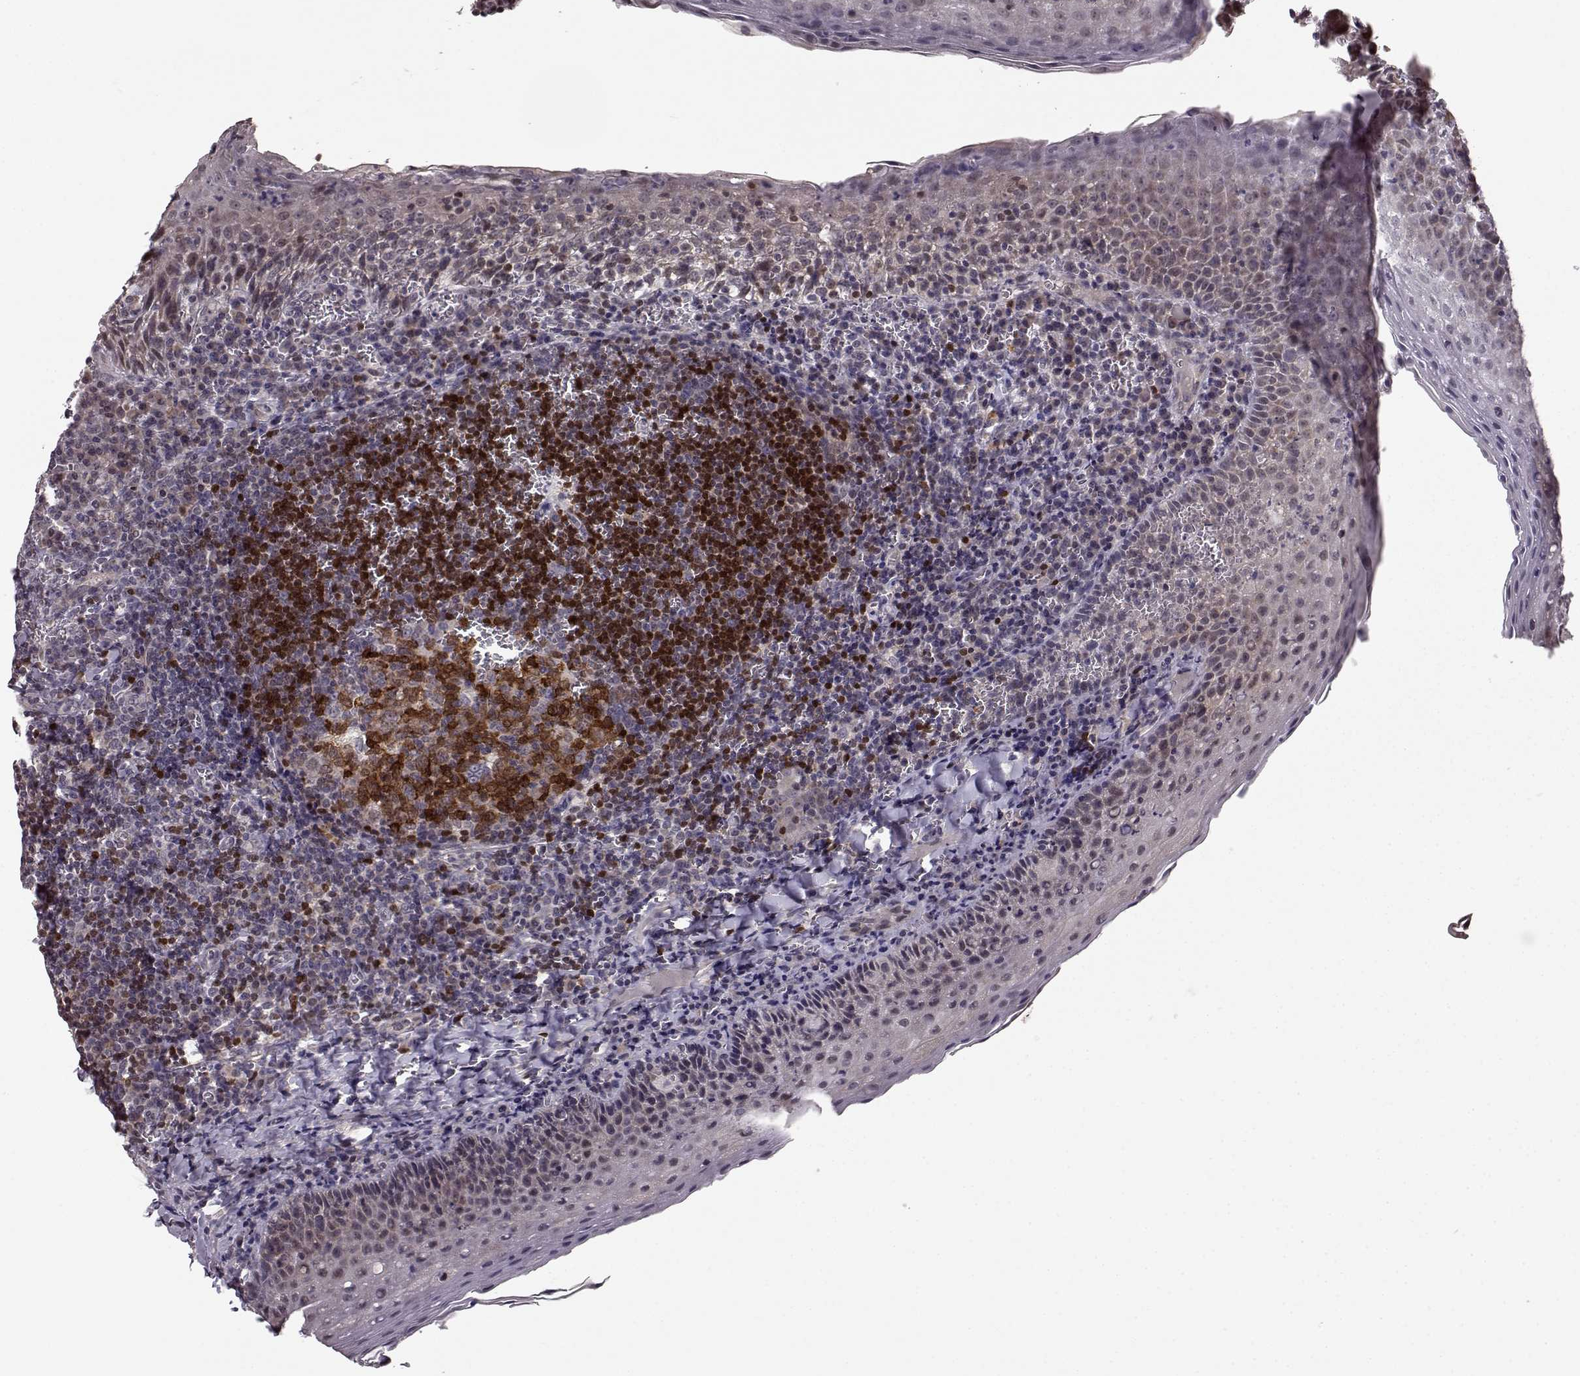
{"staining": {"intensity": "strong", "quantity": "25%-75%", "location": "nuclear"}, "tissue": "tonsil", "cell_type": "Germinal center cells", "image_type": "normal", "snomed": [{"axis": "morphology", "description": "Normal tissue, NOS"}, {"axis": "morphology", "description": "Inflammation, NOS"}, {"axis": "topography", "description": "Tonsil"}], "caption": "Immunohistochemistry (IHC) photomicrograph of normal tonsil stained for a protein (brown), which shows high levels of strong nuclear expression in approximately 25%-75% of germinal center cells.", "gene": "BACH2", "patient": {"sex": "female", "age": 31}}